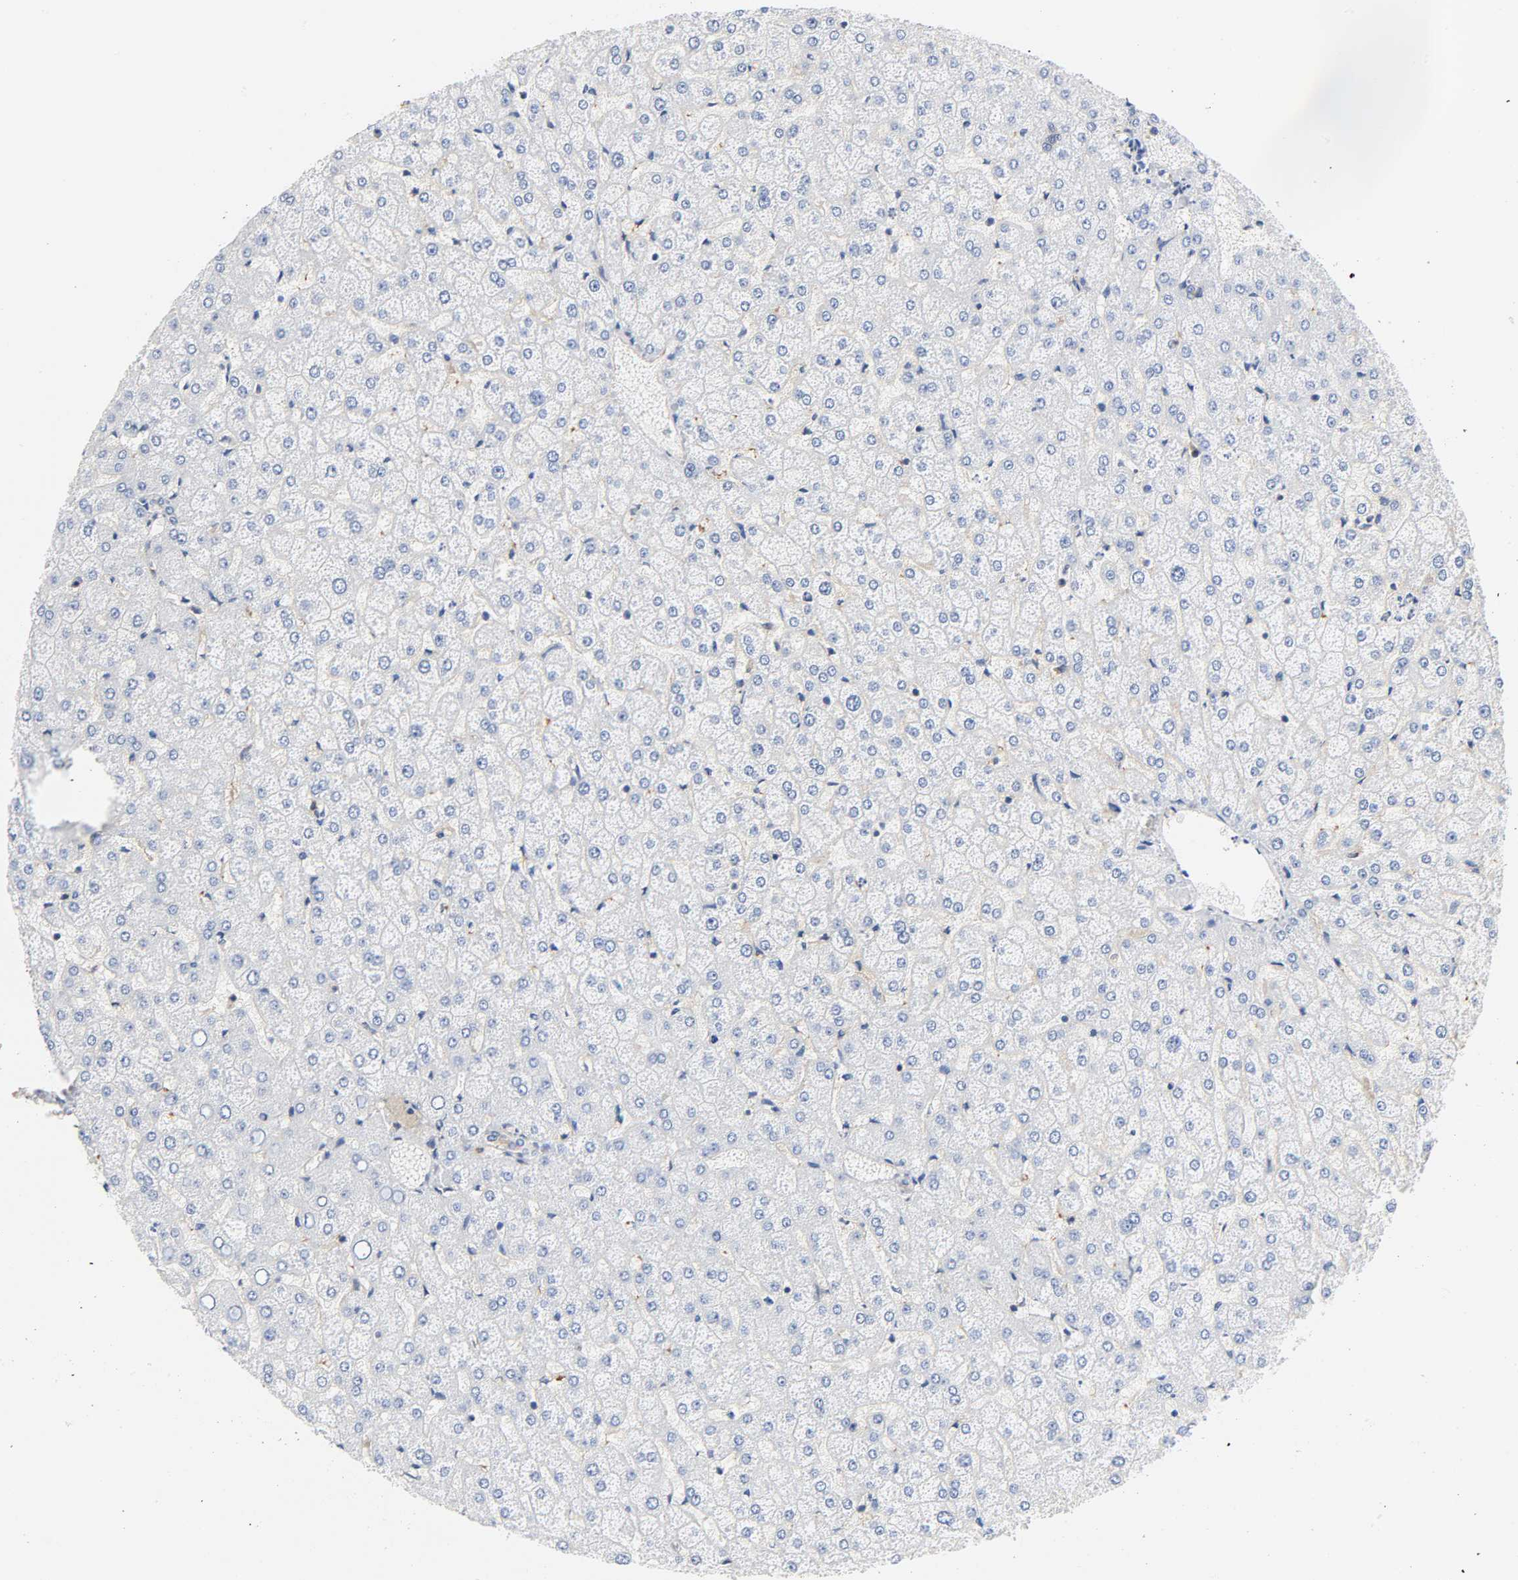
{"staining": {"intensity": "weak", "quantity": ">75%", "location": "cytoplasmic/membranous"}, "tissue": "liver", "cell_type": "Cholangiocytes", "image_type": "normal", "snomed": [{"axis": "morphology", "description": "Normal tissue, NOS"}, {"axis": "topography", "description": "Liver"}], "caption": "Cholangiocytes display weak cytoplasmic/membranous expression in about >75% of cells in normal liver.", "gene": "SRC", "patient": {"sex": "female", "age": 32}}